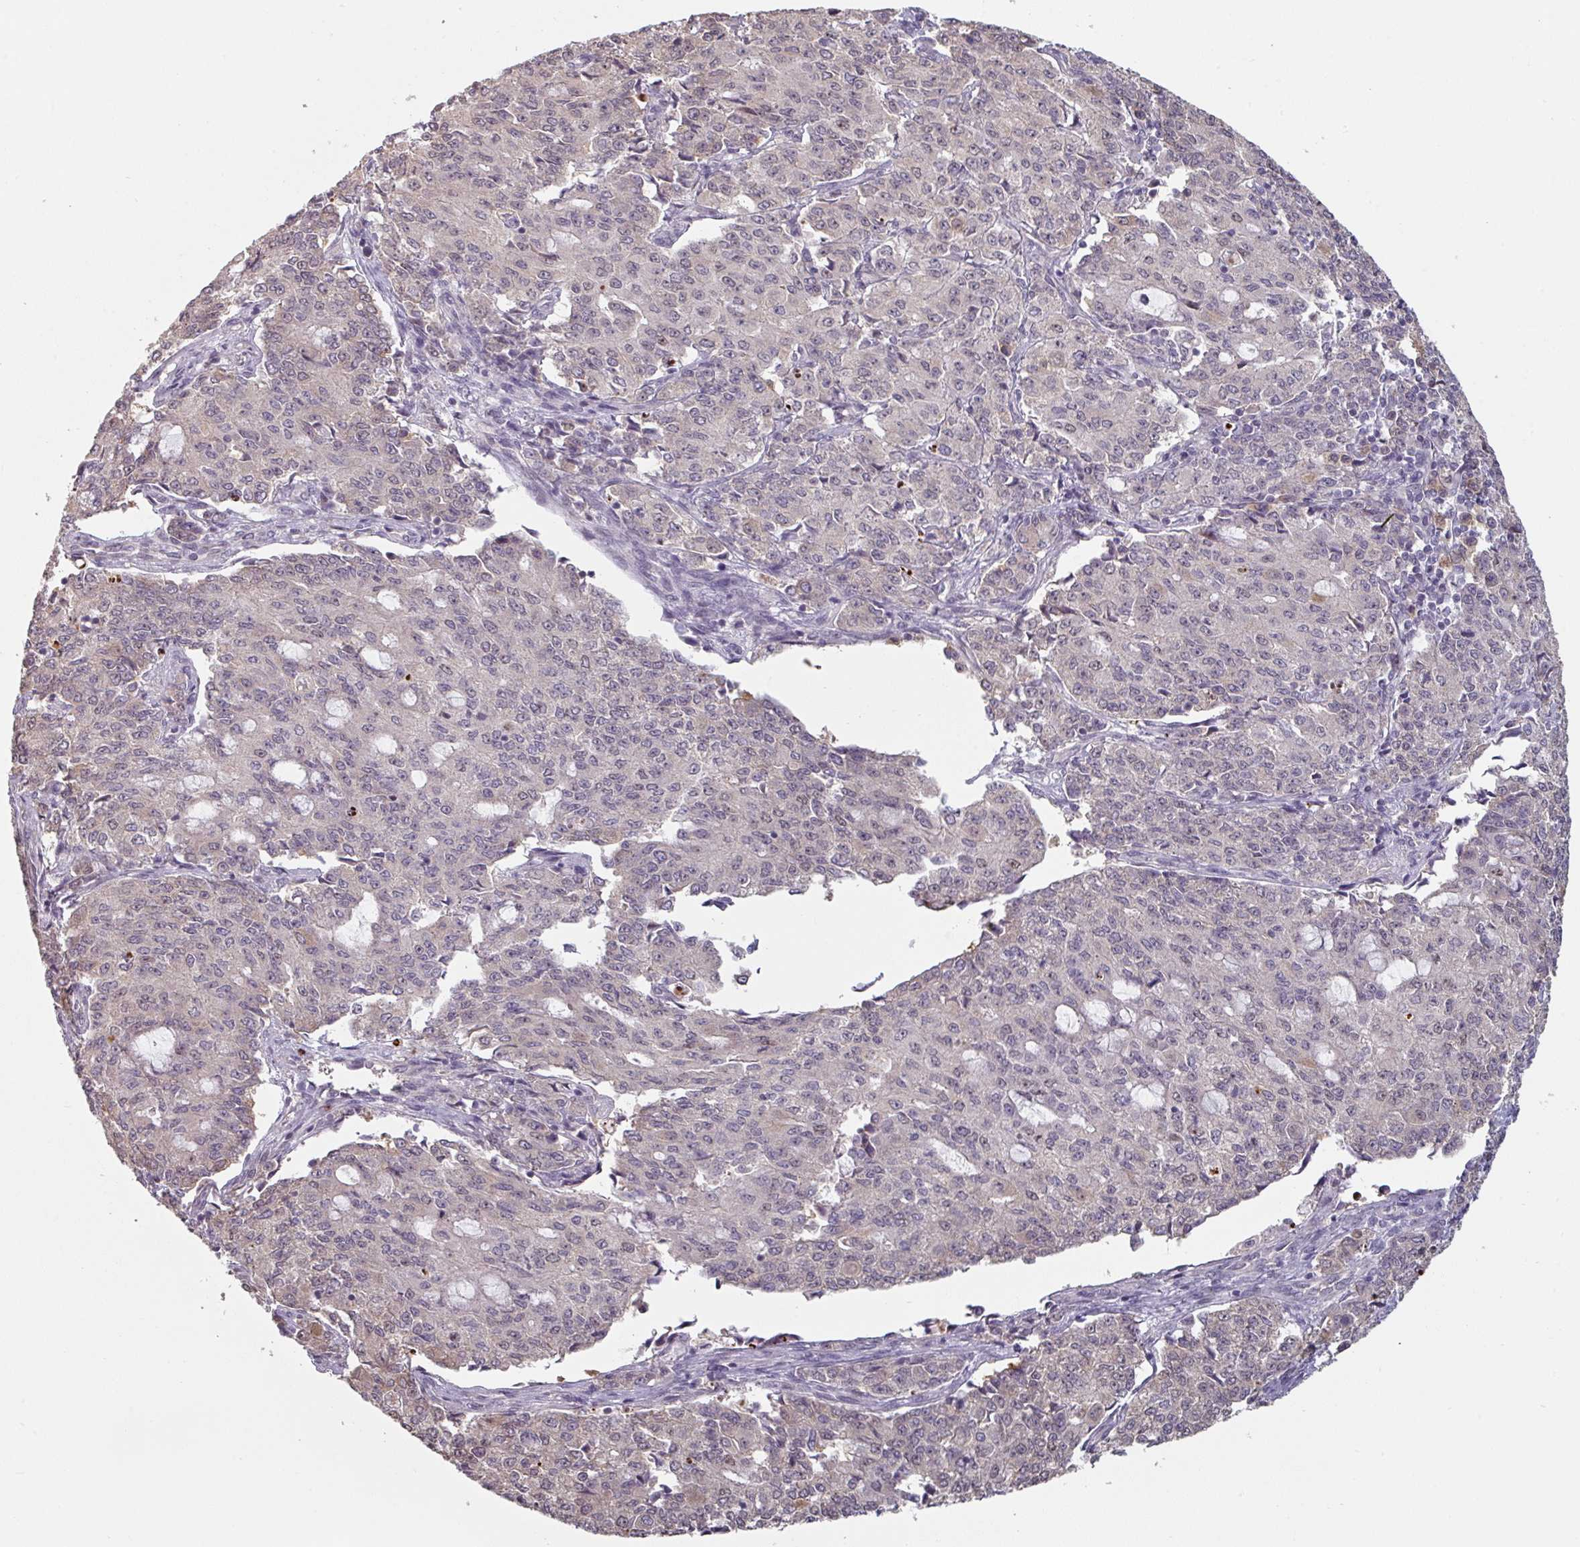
{"staining": {"intensity": "negative", "quantity": "none", "location": "none"}, "tissue": "endometrial cancer", "cell_type": "Tumor cells", "image_type": "cancer", "snomed": [{"axis": "morphology", "description": "Adenocarcinoma, NOS"}, {"axis": "topography", "description": "Endometrium"}], "caption": "Human endometrial cancer stained for a protein using immunohistochemistry (IHC) displays no expression in tumor cells.", "gene": "ZBTB6", "patient": {"sex": "female", "age": 50}}